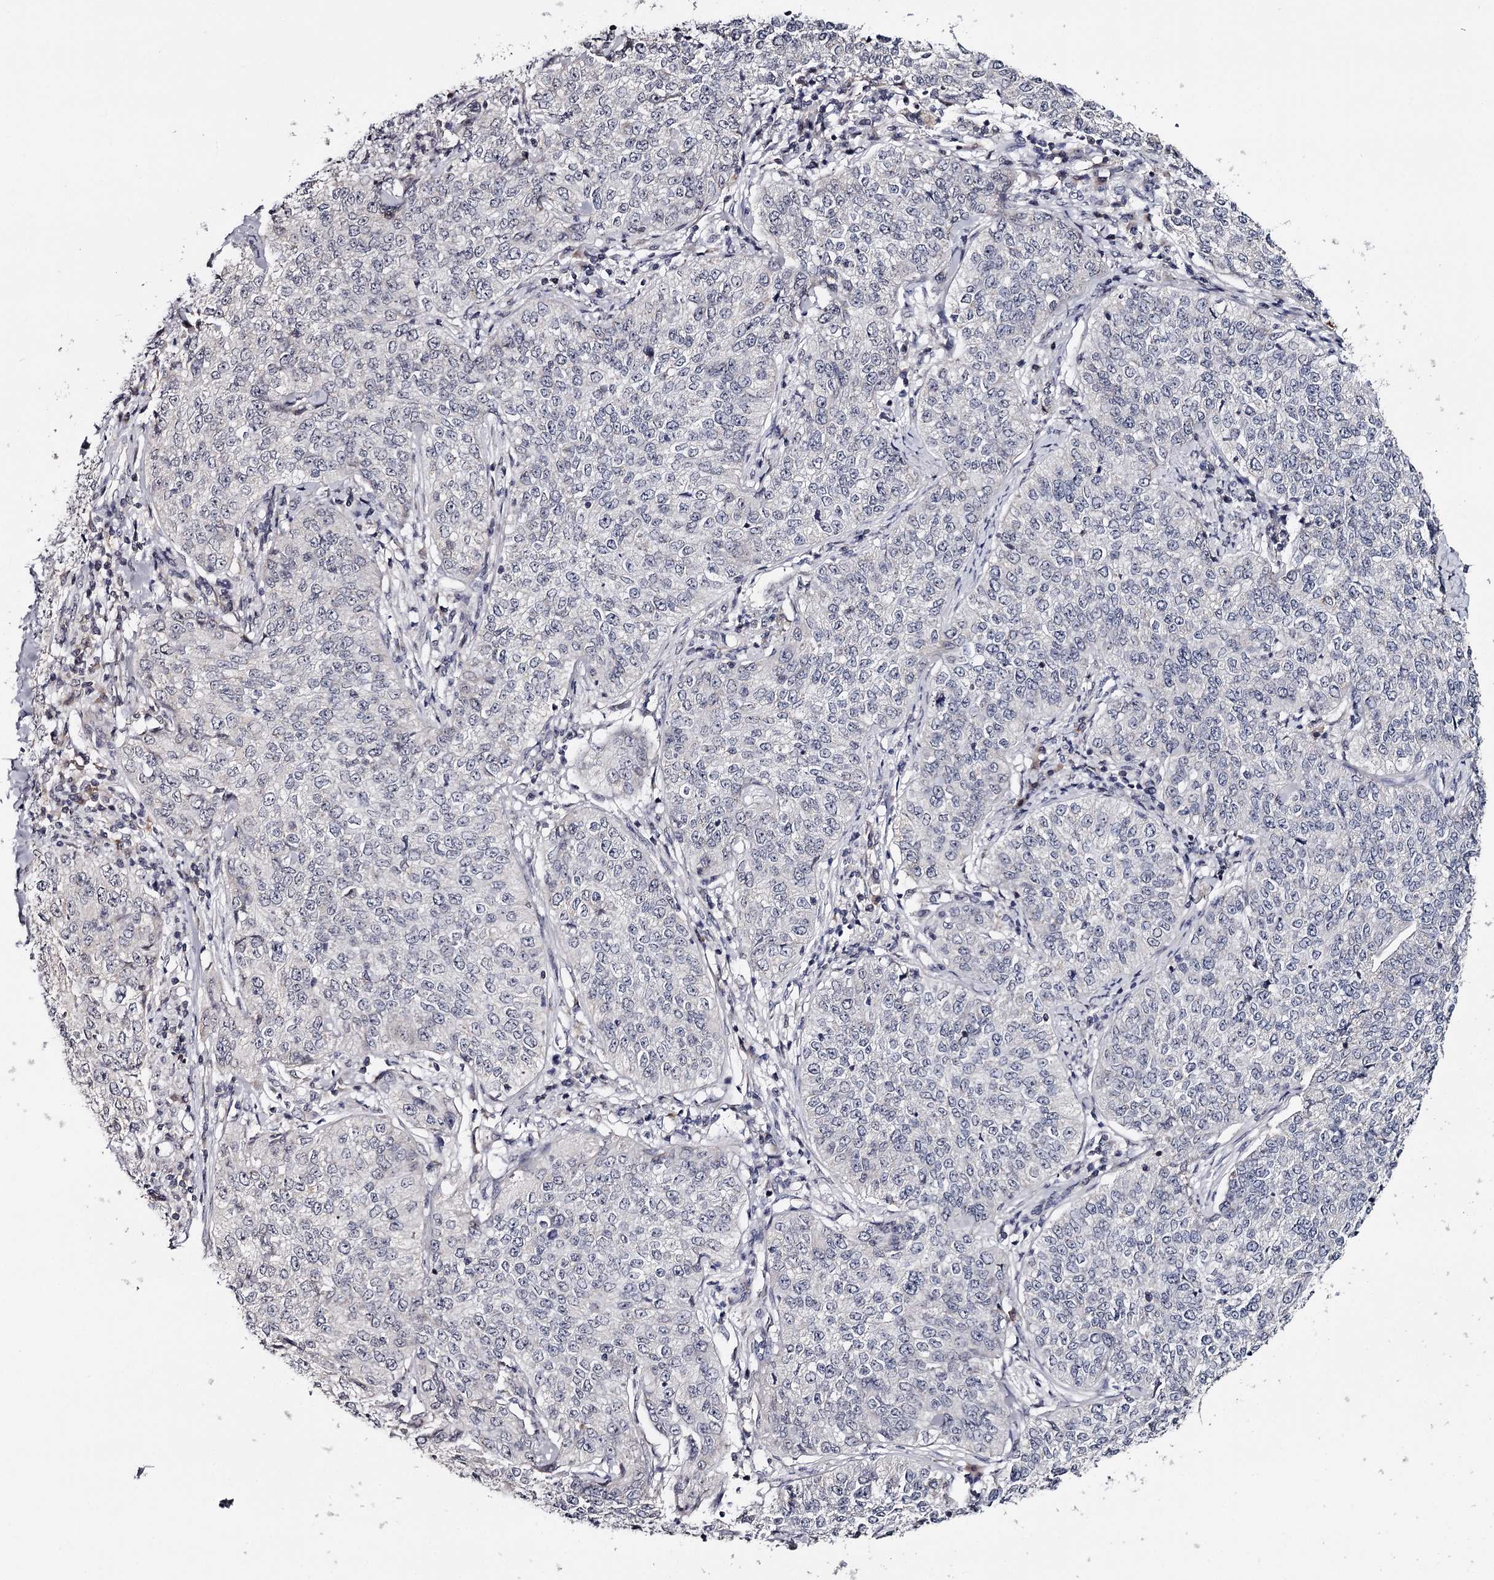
{"staining": {"intensity": "negative", "quantity": "none", "location": "none"}, "tissue": "cervical cancer", "cell_type": "Tumor cells", "image_type": "cancer", "snomed": [{"axis": "morphology", "description": "Squamous cell carcinoma, NOS"}, {"axis": "topography", "description": "Cervix"}], "caption": "Tumor cells show no significant expression in cervical cancer.", "gene": "GTSF1", "patient": {"sex": "female", "age": 35}}